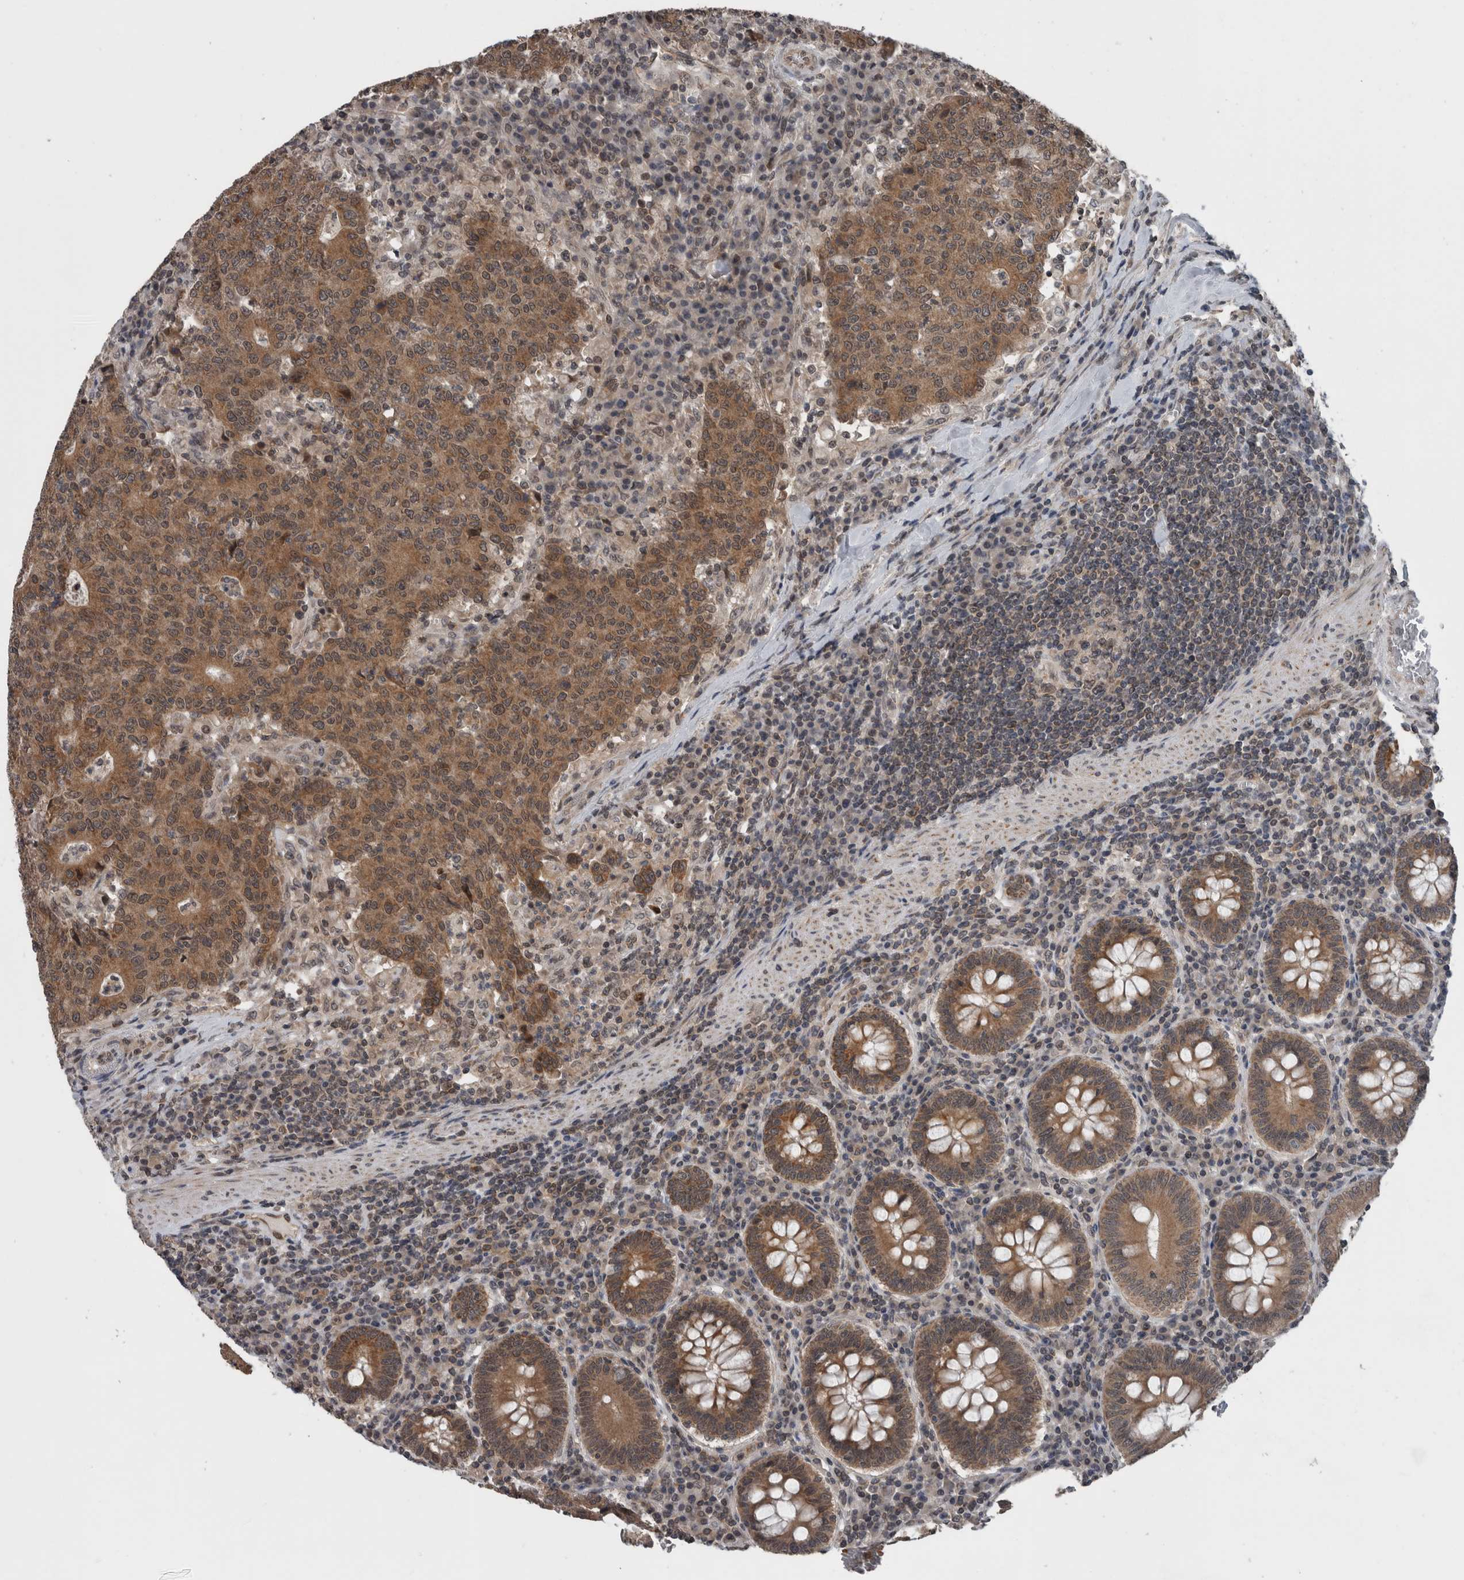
{"staining": {"intensity": "moderate", "quantity": ">75%", "location": "cytoplasmic/membranous"}, "tissue": "colorectal cancer", "cell_type": "Tumor cells", "image_type": "cancer", "snomed": [{"axis": "morphology", "description": "Adenocarcinoma, NOS"}, {"axis": "topography", "description": "Colon"}], "caption": "IHC staining of colorectal cancer, which displays medium levels of moderate cytoplasmic/membranous expression in about >75% of tumor cells indicating moderate cytoplasmic/membranous protein expression. The staining was performed using DAB (brown) for protein detection and nuclei were counterstained in hematoxylin (blue).", "gene": "ENY2", "patient": {"sex": "female", "age": 75}}